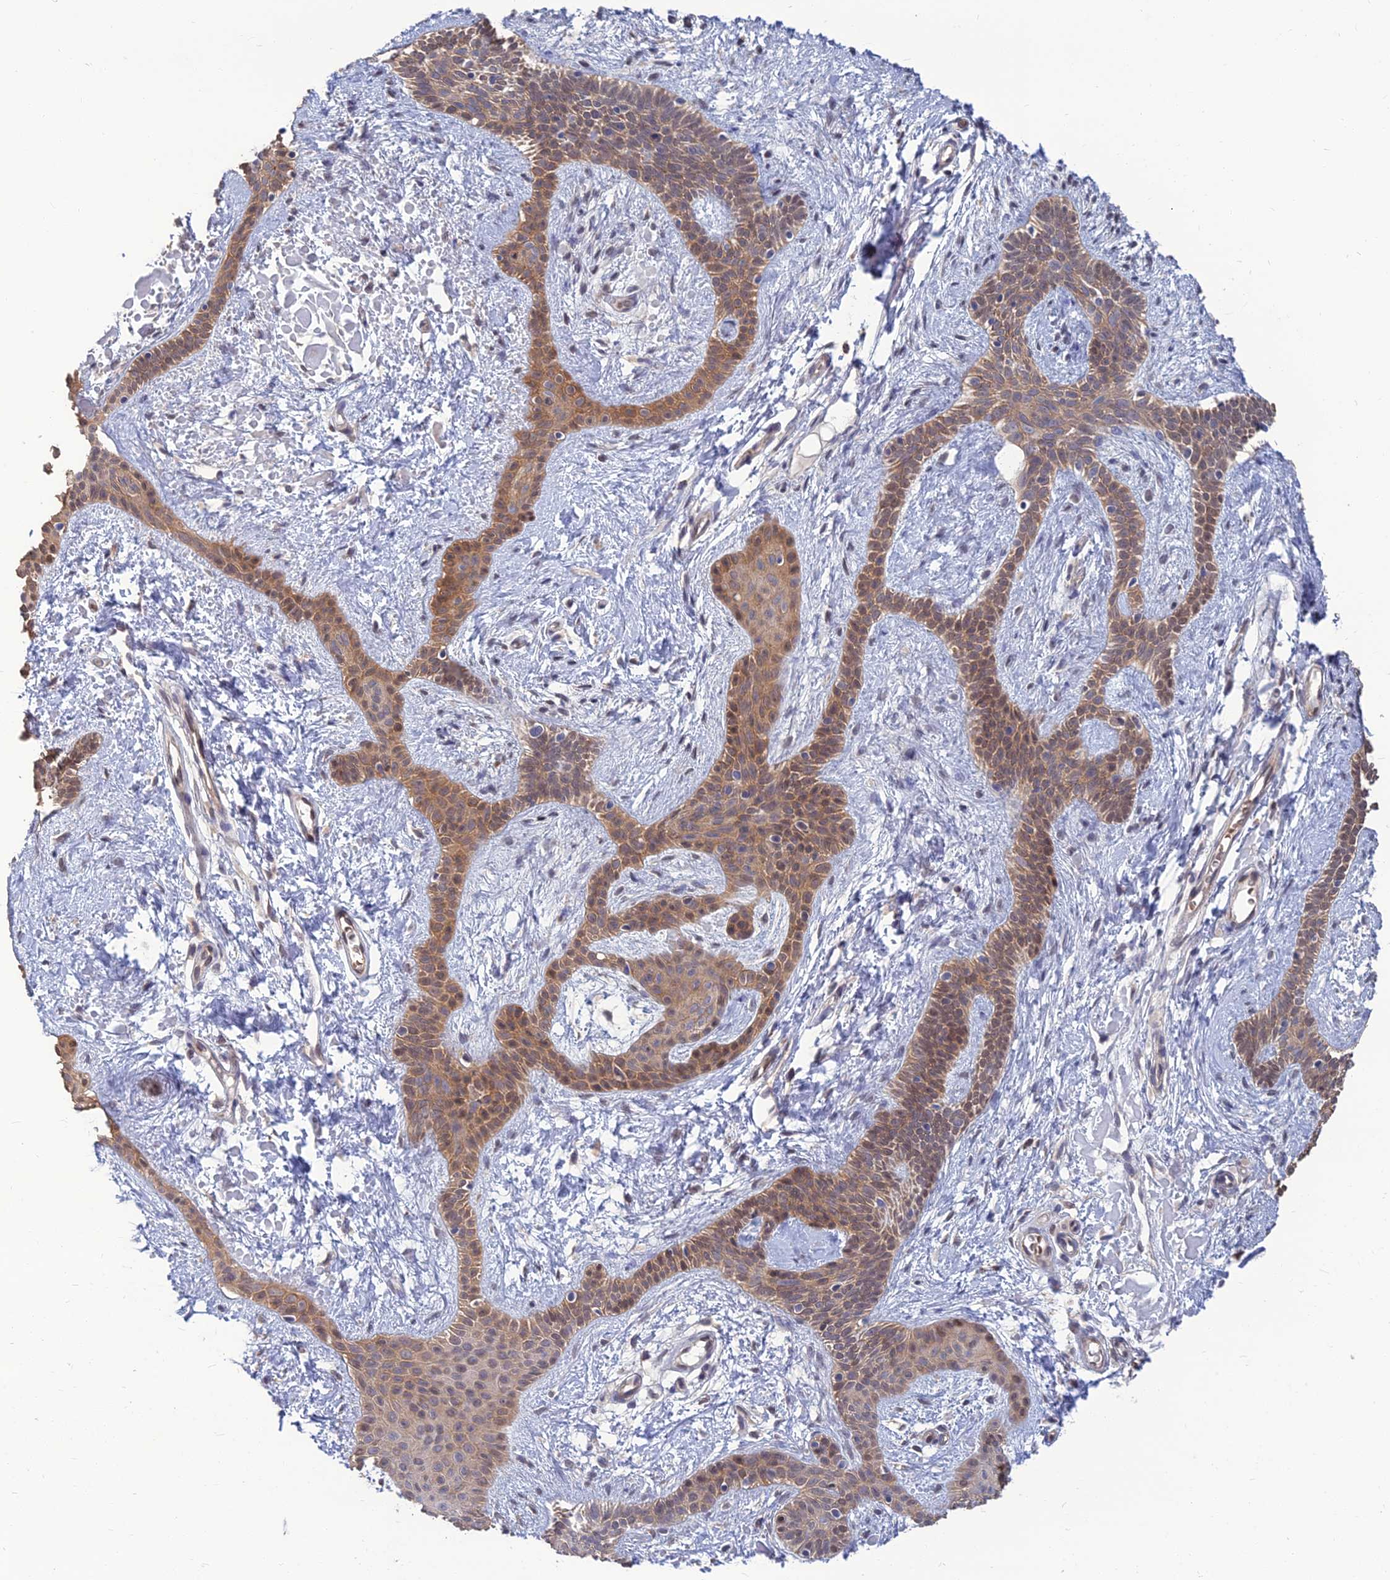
{"staining": {"intensity": "moderate", "quantity": ">75%", "location": "cytoplasmic/membranous,nuclear"}, "tissue": "skin cancer", "cell_type": "Tumor cells", "image_type": "cancer", "snomed": [{"axis": "morphology", "description": "Basal cell carcinoma"}, {"axis": "topography", "description": "Skin"}], "caption": "Skin cancer stained with a protein marker reveals moderate staining in tumor cells.", "gene": "OPA3", "patient": {"sex": "male", "age": 78}}